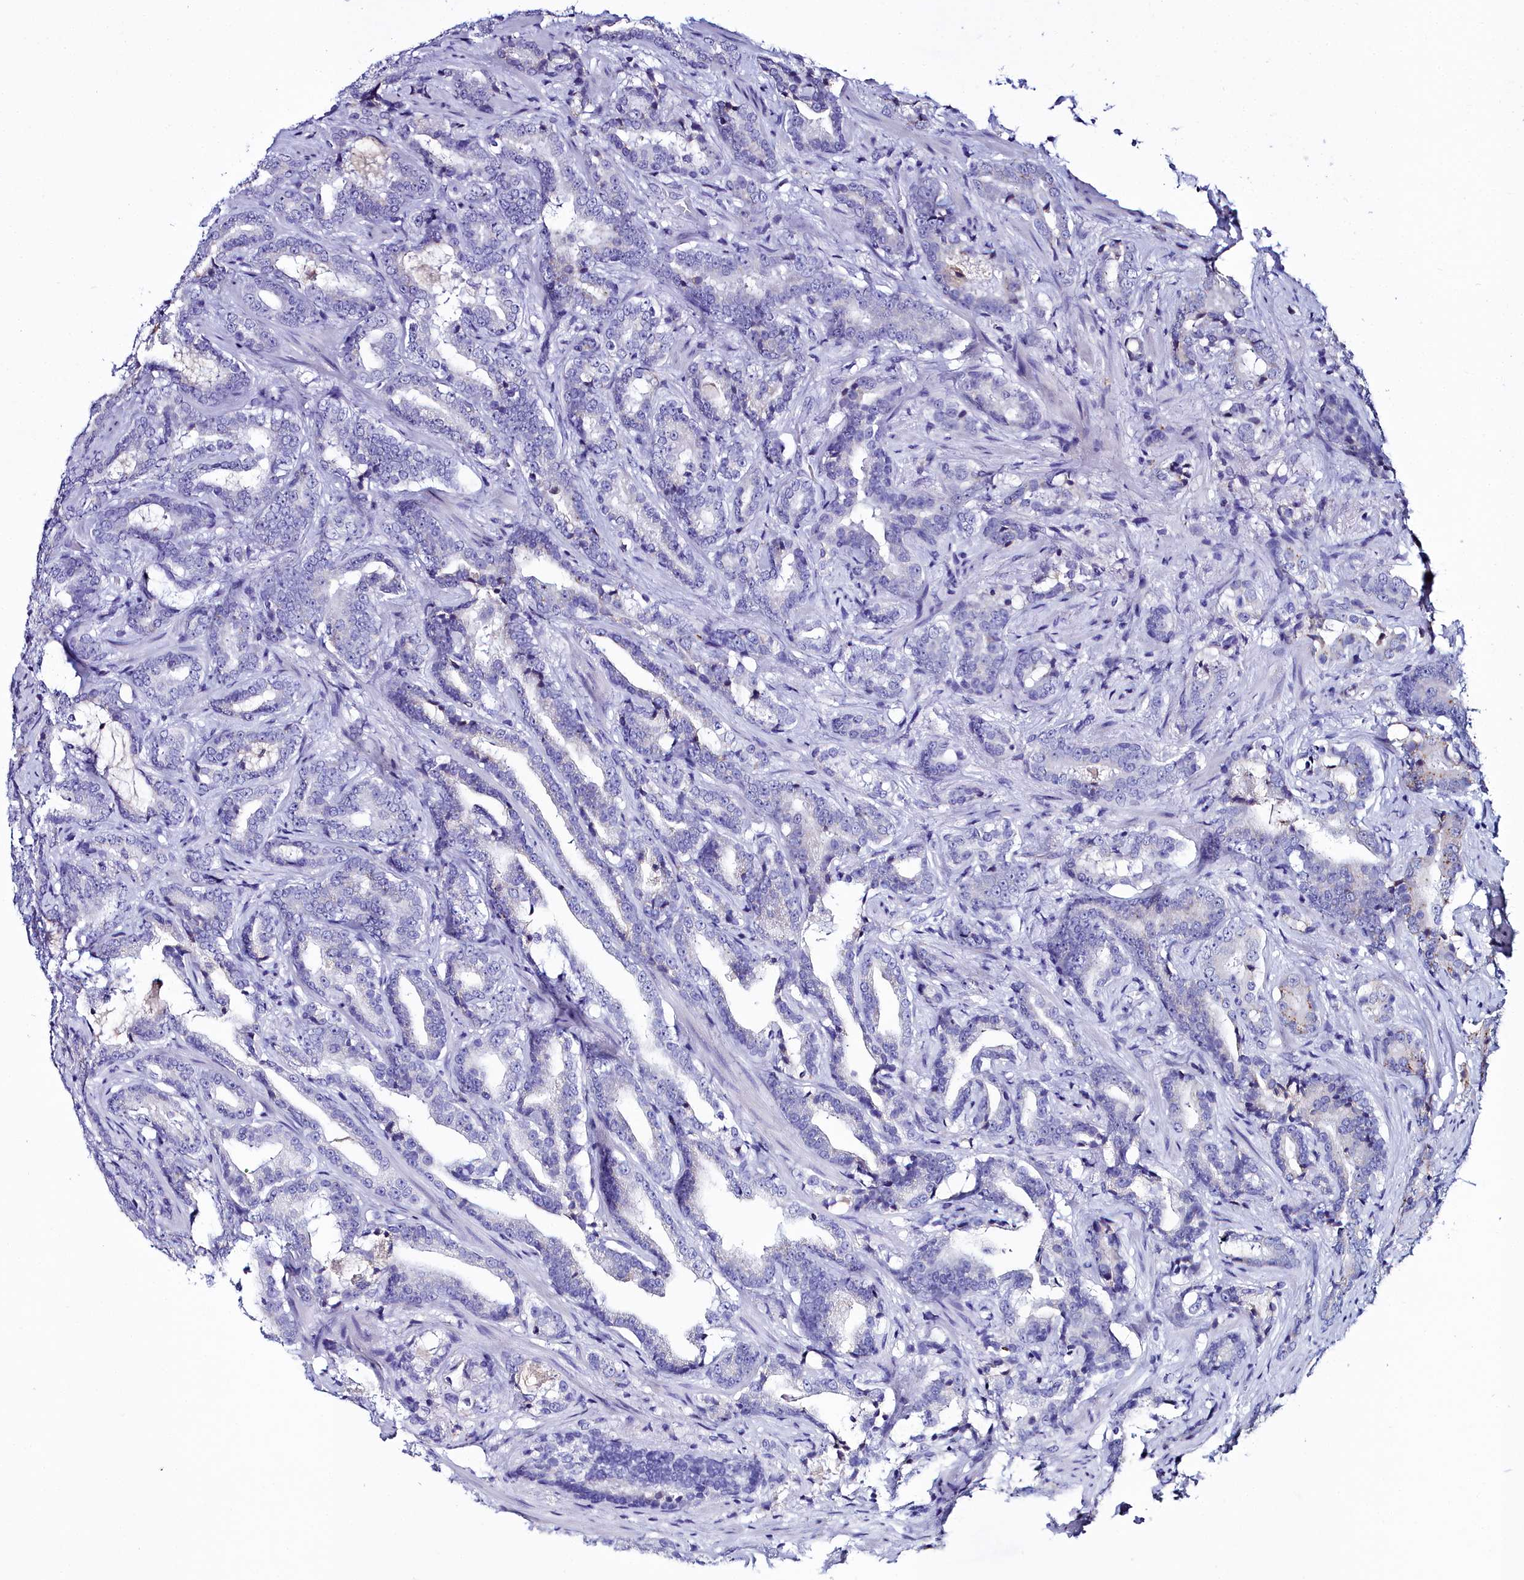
{"staining": {"intensity": "weak", "quantity": "<25%", "location": "cytoplasmic/membranous"}, "tissue": "prostate cancer", "cell_type": "Tumor cells", "image_type": "cancer", "snomed": [{"axis": "morphology", "description": "Adenocarcinoma, Low grade"}, {"axis": "topography", "description": "Prostate"}], "caption": "An IHC image of adenocarcinoma (low-grade) (prostate) is shown. There is no staining in tumor cells of adenocarcinoma (low-grade) (prostate).", "gene": "ELAPOR2", "patient": {"sex": "male", "age": 58}}